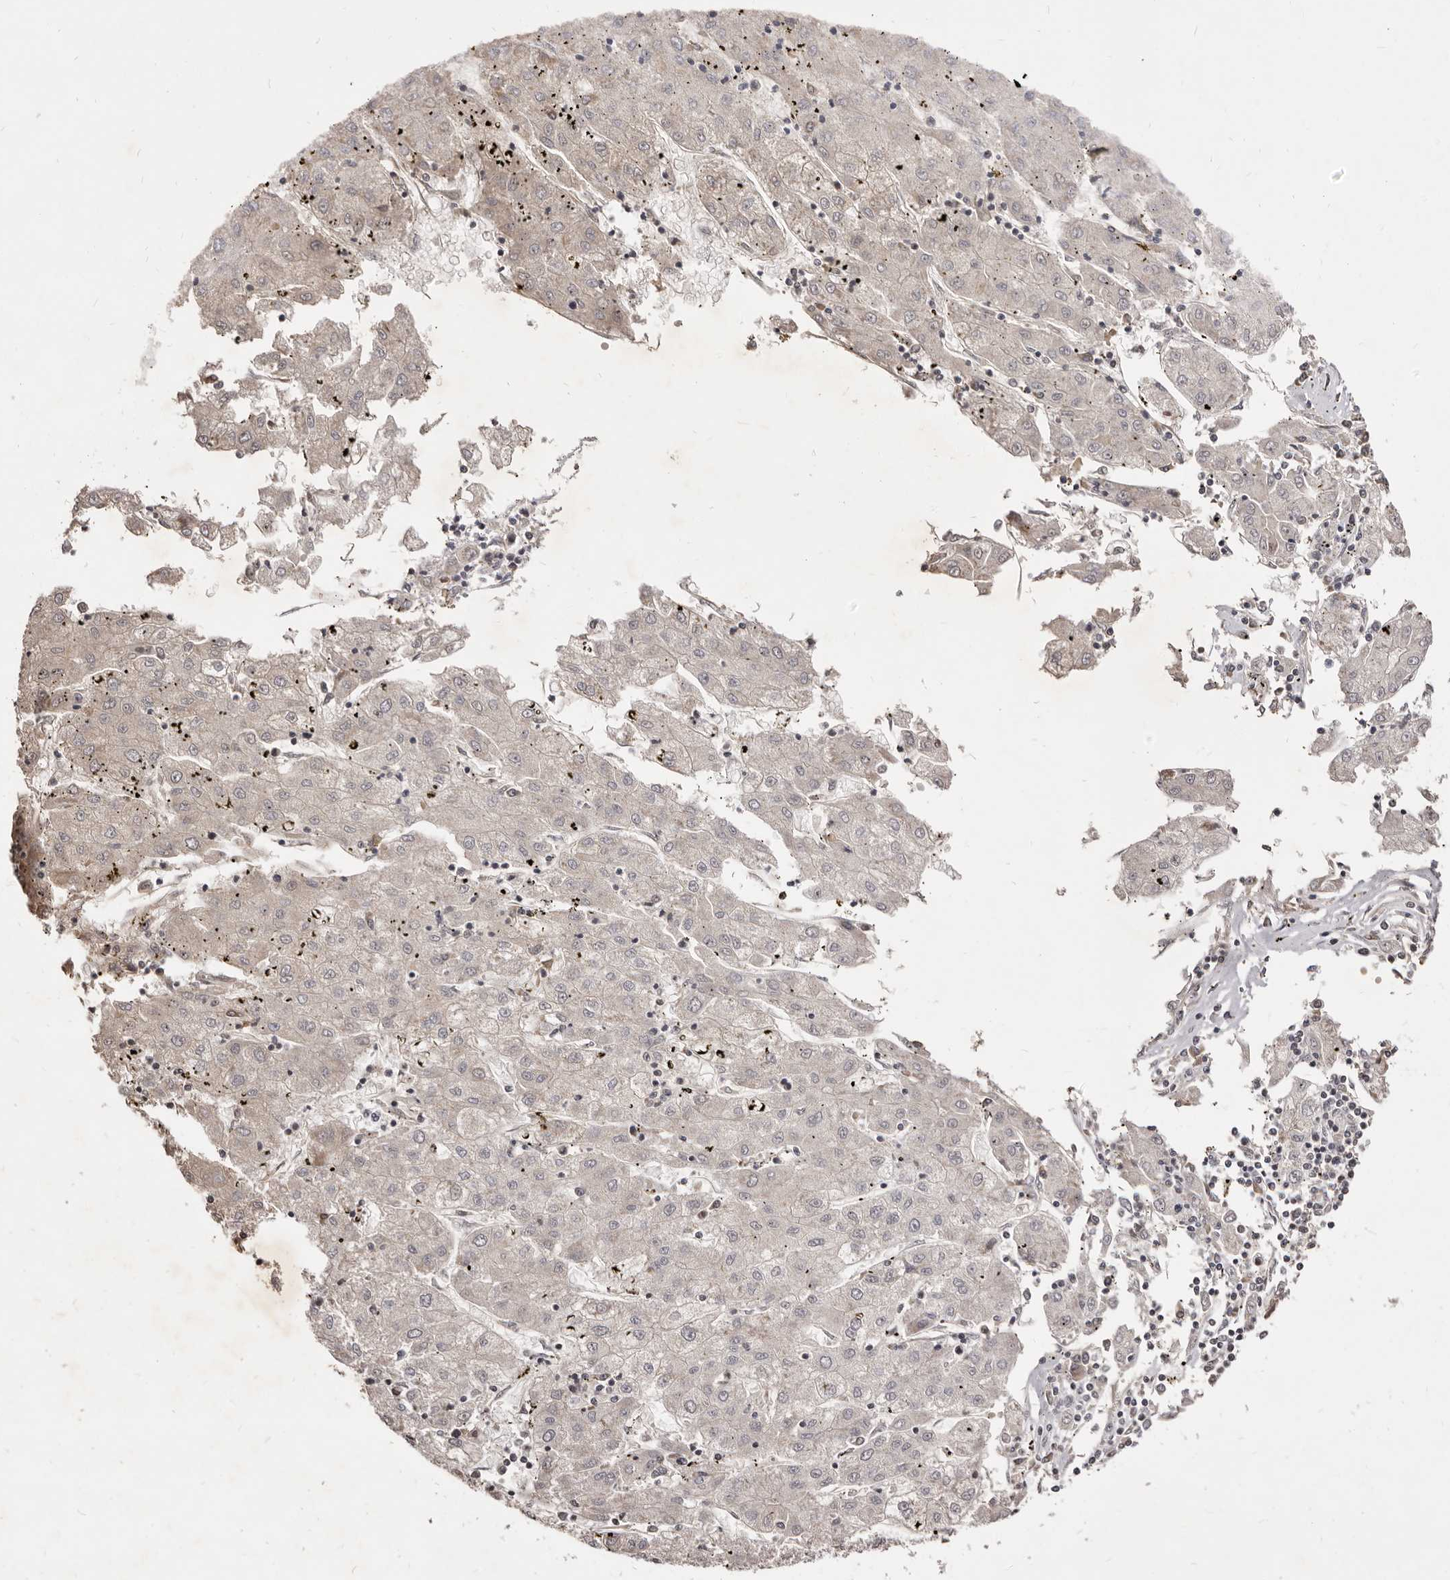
{"staining": {"intensity": "weak", "quantity": "<25%", "location": "cytoplasmic/membranous"}, "tissue": "liver cancer", "cell_type": "Tumor cells", "image_type": "cancer", "snomed": [{"axis": "morphology", "description": "Carcinoma, Hepatocellular, NOS"}, {"axis": "topography", "description": "Liver"}], "caption": "Tumor cells are negative for protein expression in human liver cancer (hepatocellular carcinoma).", "gene": "KIF2B", "patient": {"sex": "male", "age": 72}}